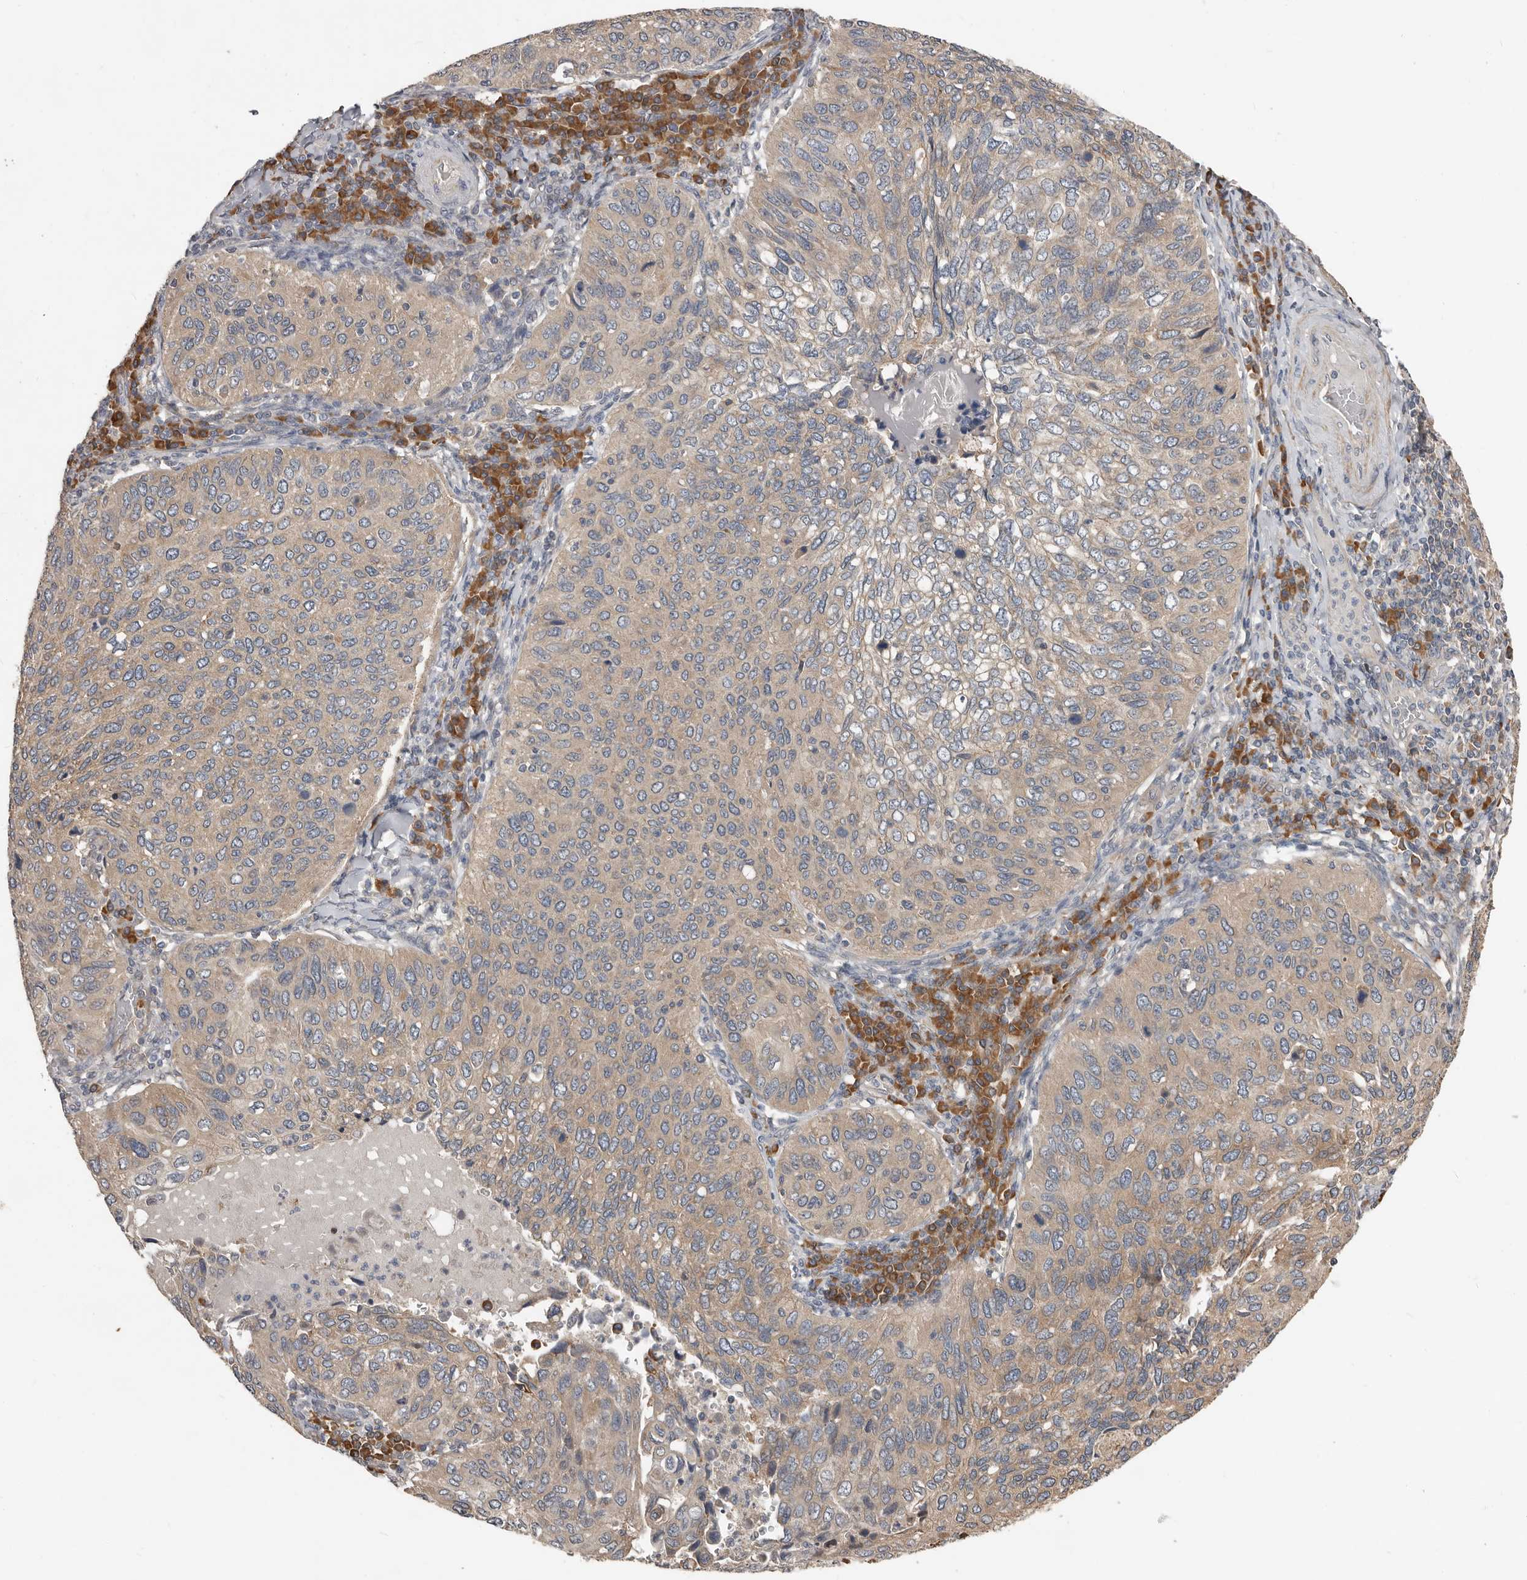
{"staining": {"intensity": "weak", "quantity": ">75%", "location": "cytoplasmic/membranous"}, "tissue": "cervical cancer", "cell_type": "Tumor cells", "image_type": "cancer", "snomed": [{"axis": "morphology", "description": "Squamous cell carcinoma, NOS"}, {"axis": "topography", "description": "Cervix"}], "caption": "Cervical squamous cell carcinoma stained with a brown dye reveals weak cytoplasmic/membranous positive positivity in about >75% of tumor cells.", "gene": "AKNAD1", "patient": {"sex": "female", "age": 38}}